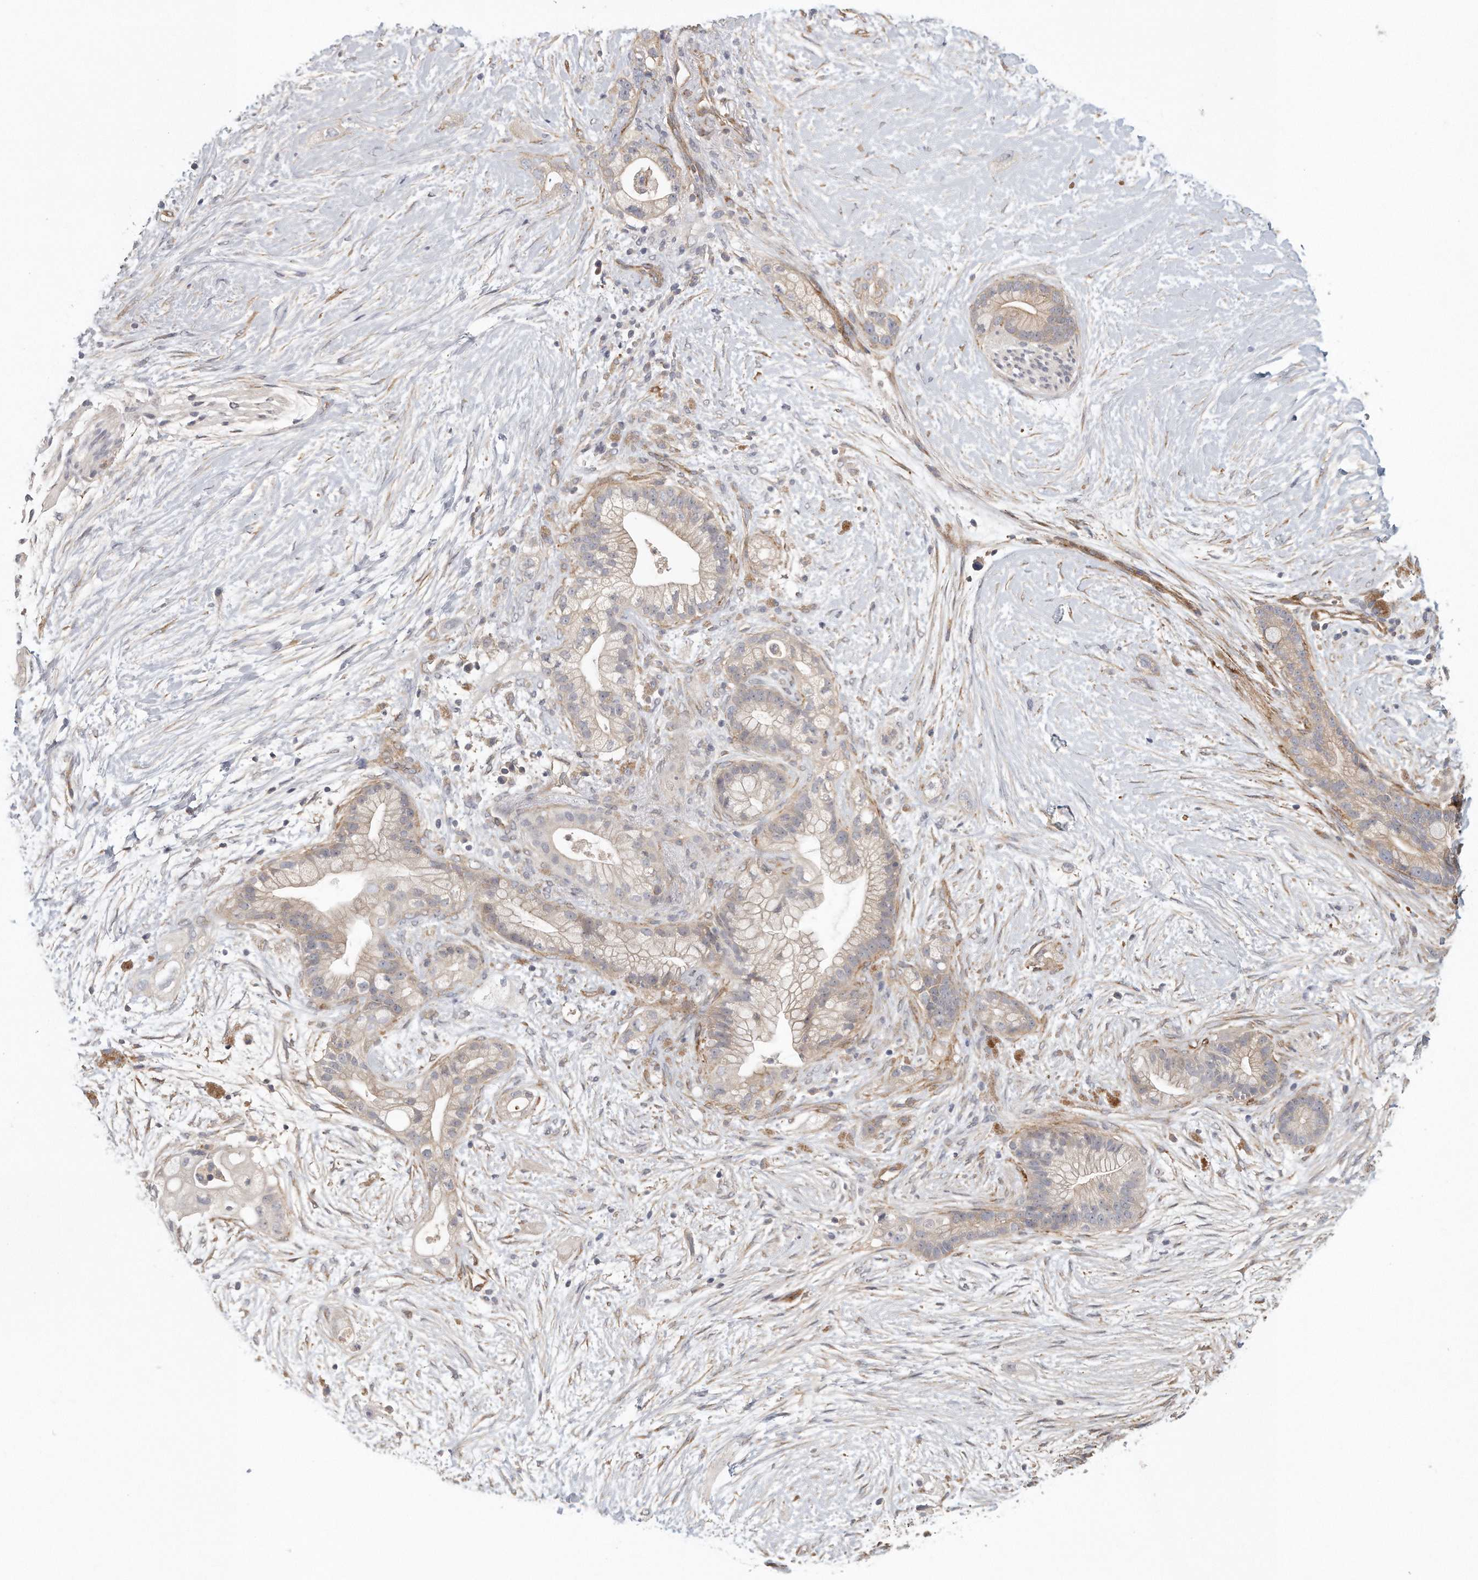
{"staining": {"intensity": "weak", "quantity": "<25%", "location": "cytoplasmic/membranous"}, "tissue": "pancreatic cancer", "cell_type": "Tumor cells", "image_type": "cancer", "snomed": [{"axis": "morphology", "description": "Adenocarcinoma, NOS"}, {"axis": "topography", "description": "Pancreas"}], "caption": "The IHC image has no significant expression in tumor cells of pancreatic cancer tissue. The staining was performed using DAB to visualize the protein expression in brown, while the nuclei were stained in blue with hematoxylin (Magnification: 20x).", "gene": "MTERF4", "patient": {"sex": "male", "age": 53}}